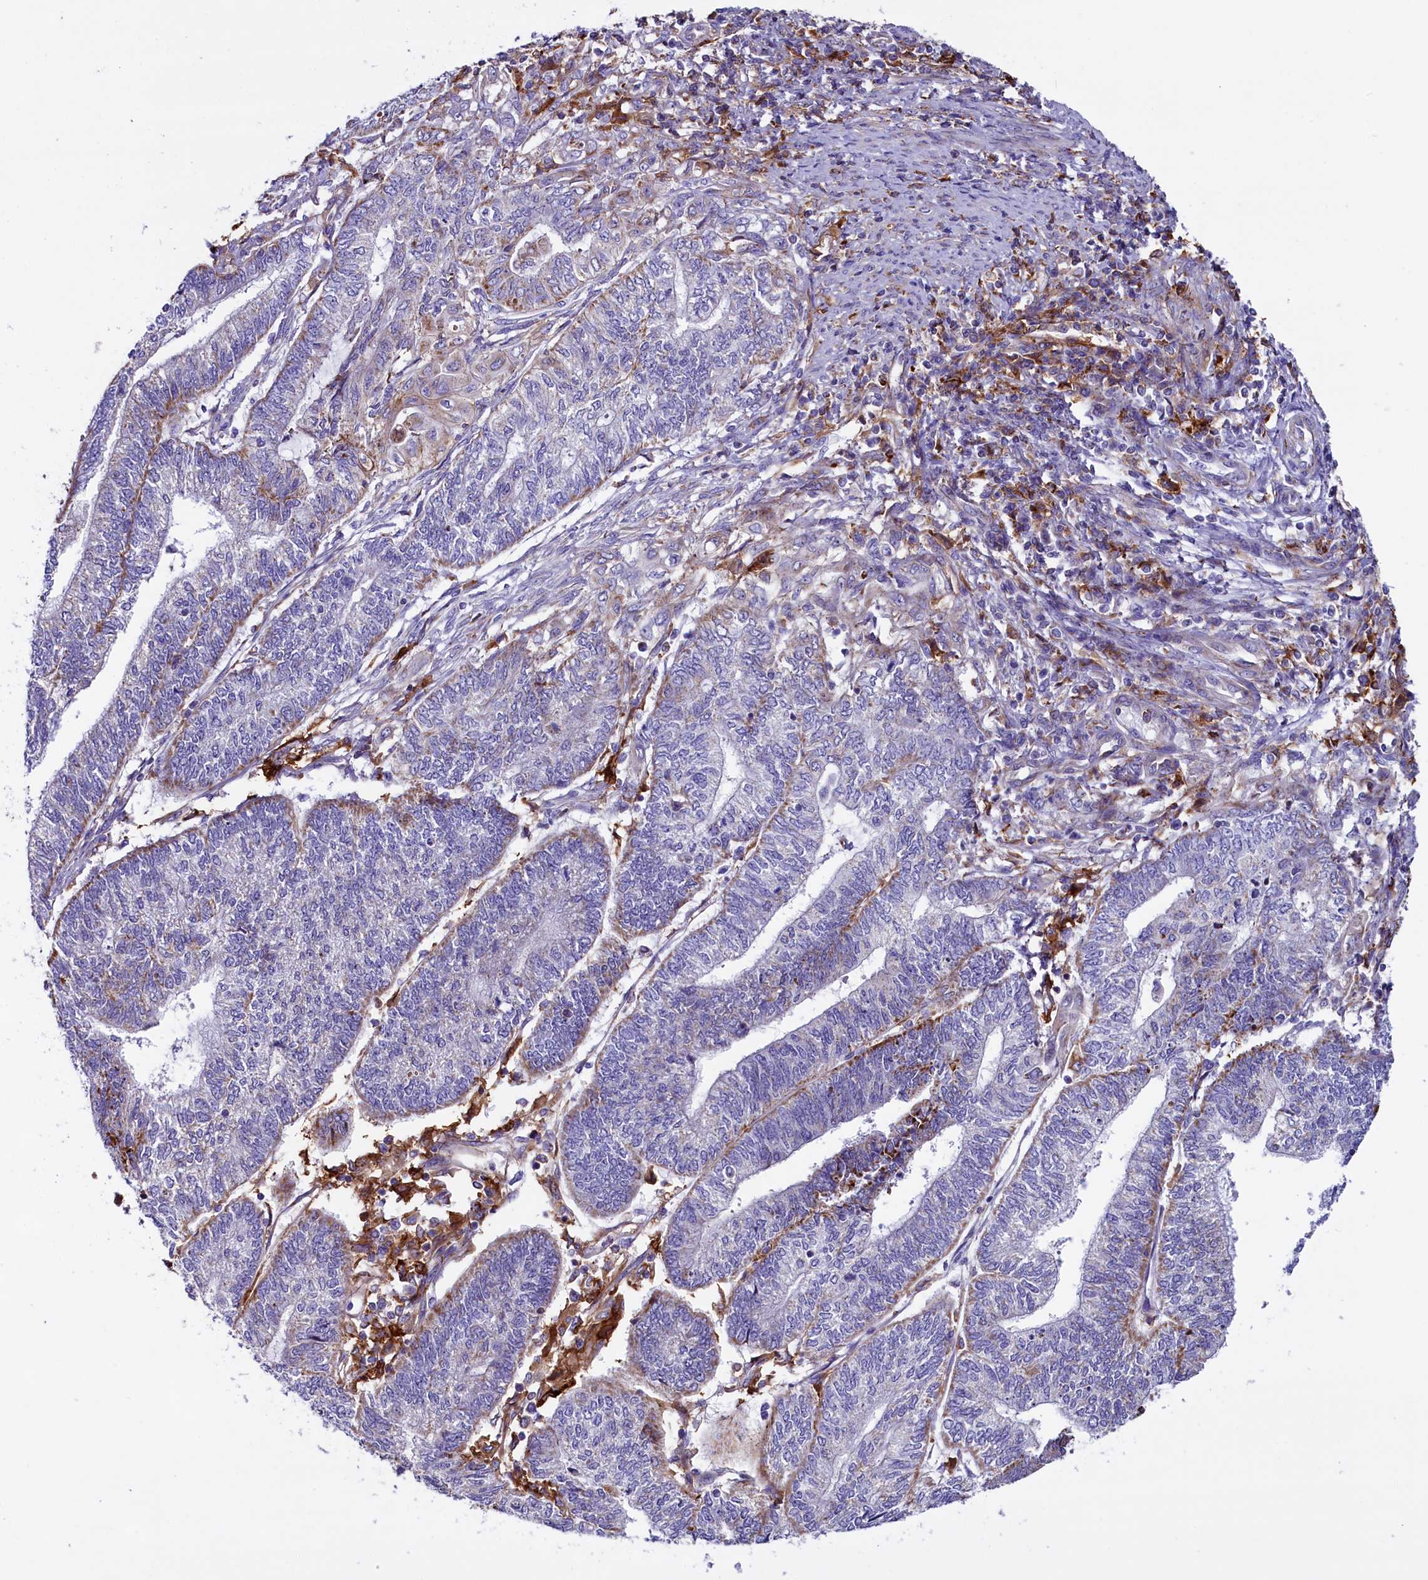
{"staining": {"intensity": "negative", "quantity": "none", "location": "none"}, "tissue": "endometrial cancer", "cell_type": "Tumor cells", "image_type": "cancer", "snomed": [{"axis": "morphology", "description": "Adenocarcinoma, NOS"}, {"axis": "topography", "description": "Uterus"}, {"axis": "topography", "description": "Endometrium"}], "caption": "The photomicrograph reveals no significant staining in tumor cells of endometrial cancer.", "gene": "IL20RA", "patient": {"sex": "female", "age": 70}}